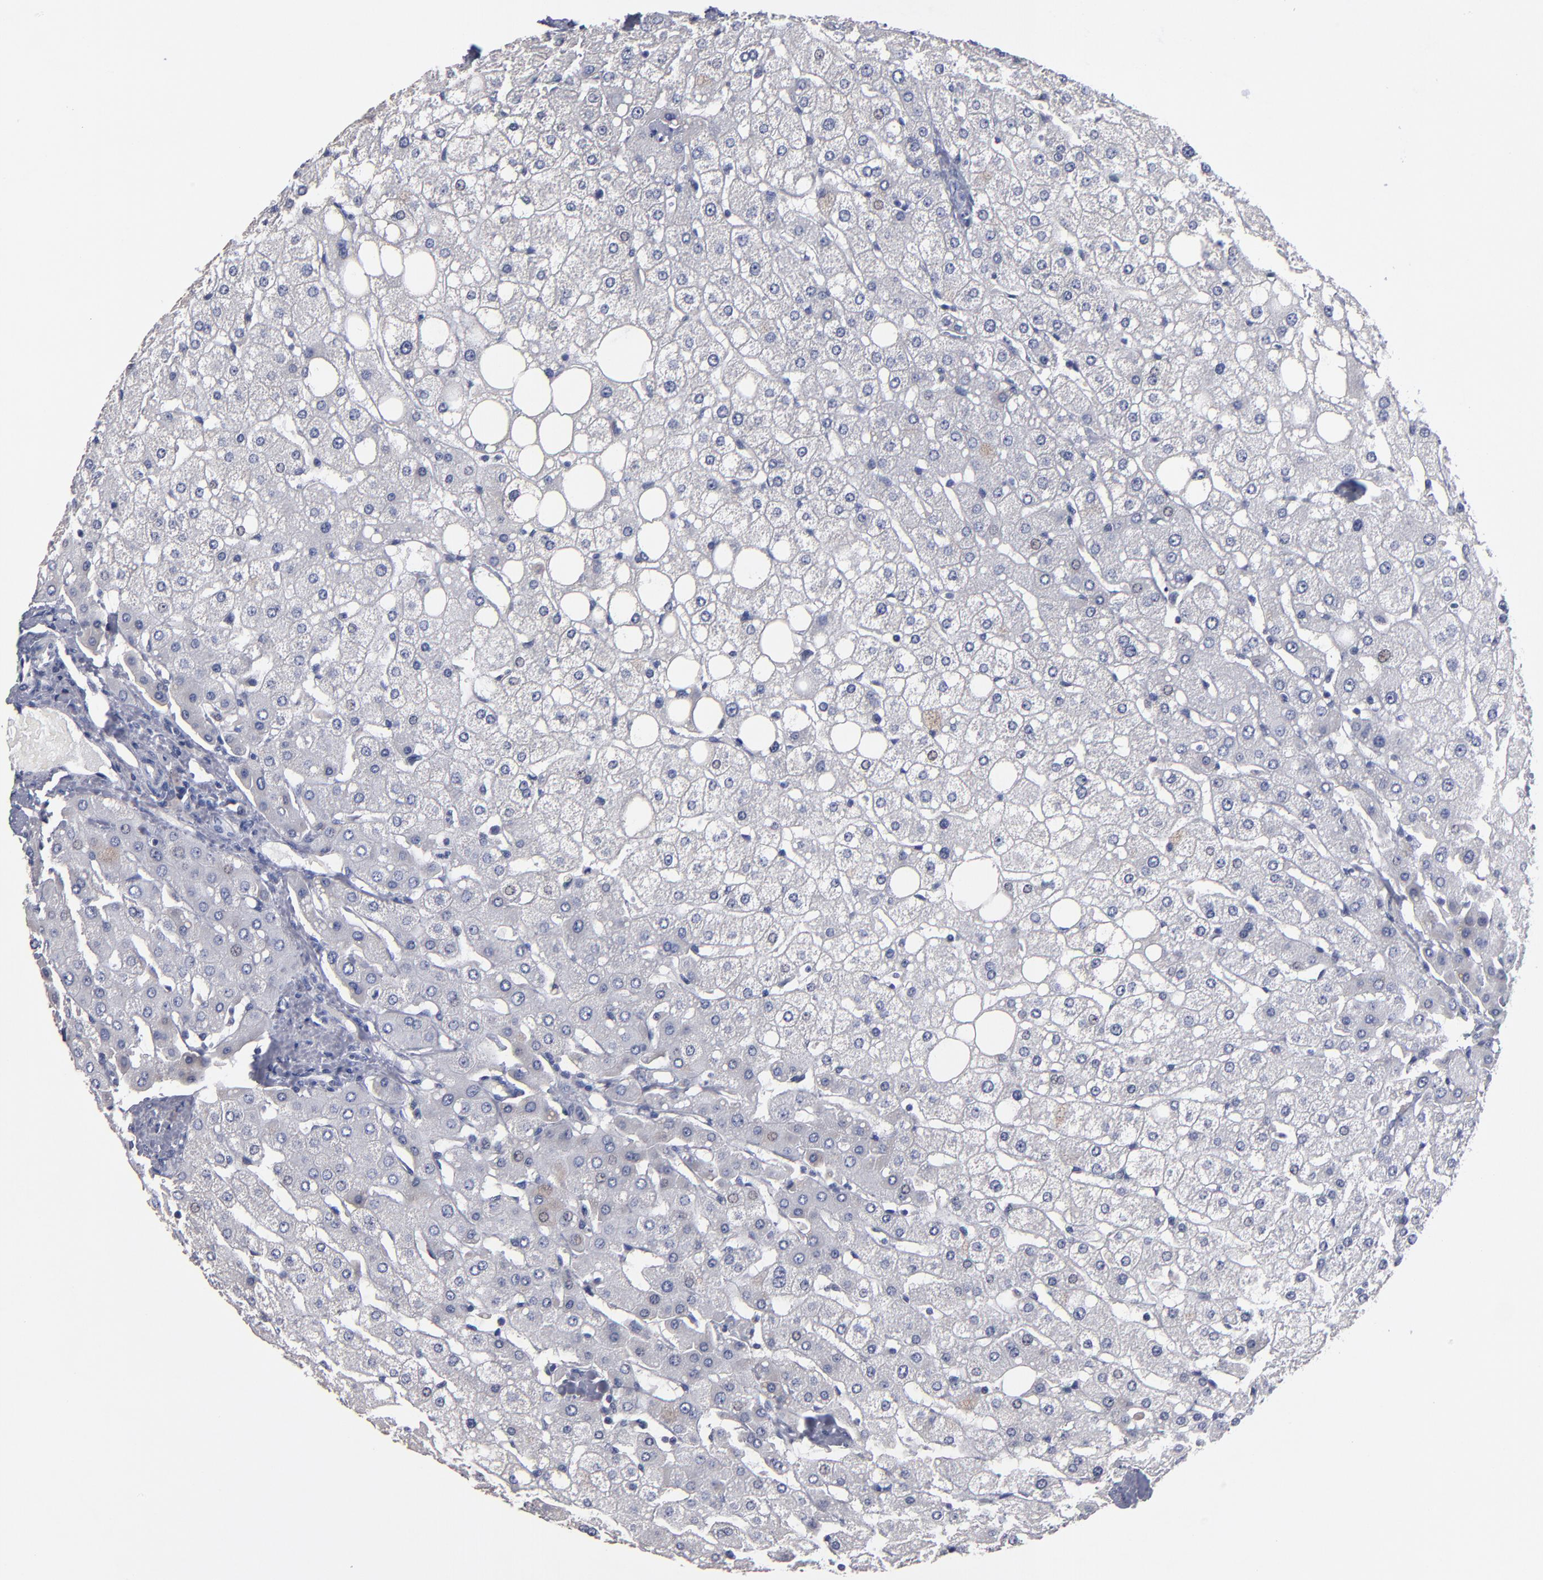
{"staining": {"intensity": "negative", "quantity": "none", "location": "none"}, "tissue": "liver", "cell_type": "Cholangiocytes", "image_type": "normal", "snomed": [{"axis": "morphology", "description": "Normal tissue, NOS"}, {"axis": "topography", "description": "Liver"}], "caption": "Immunohistochemistry (IHC) image of normal human liver stained for a protein (brown), which displays no expression in cholangiocytes.", "gene": "RPH3A", "patient": {"sex": "male", "age": 35}}